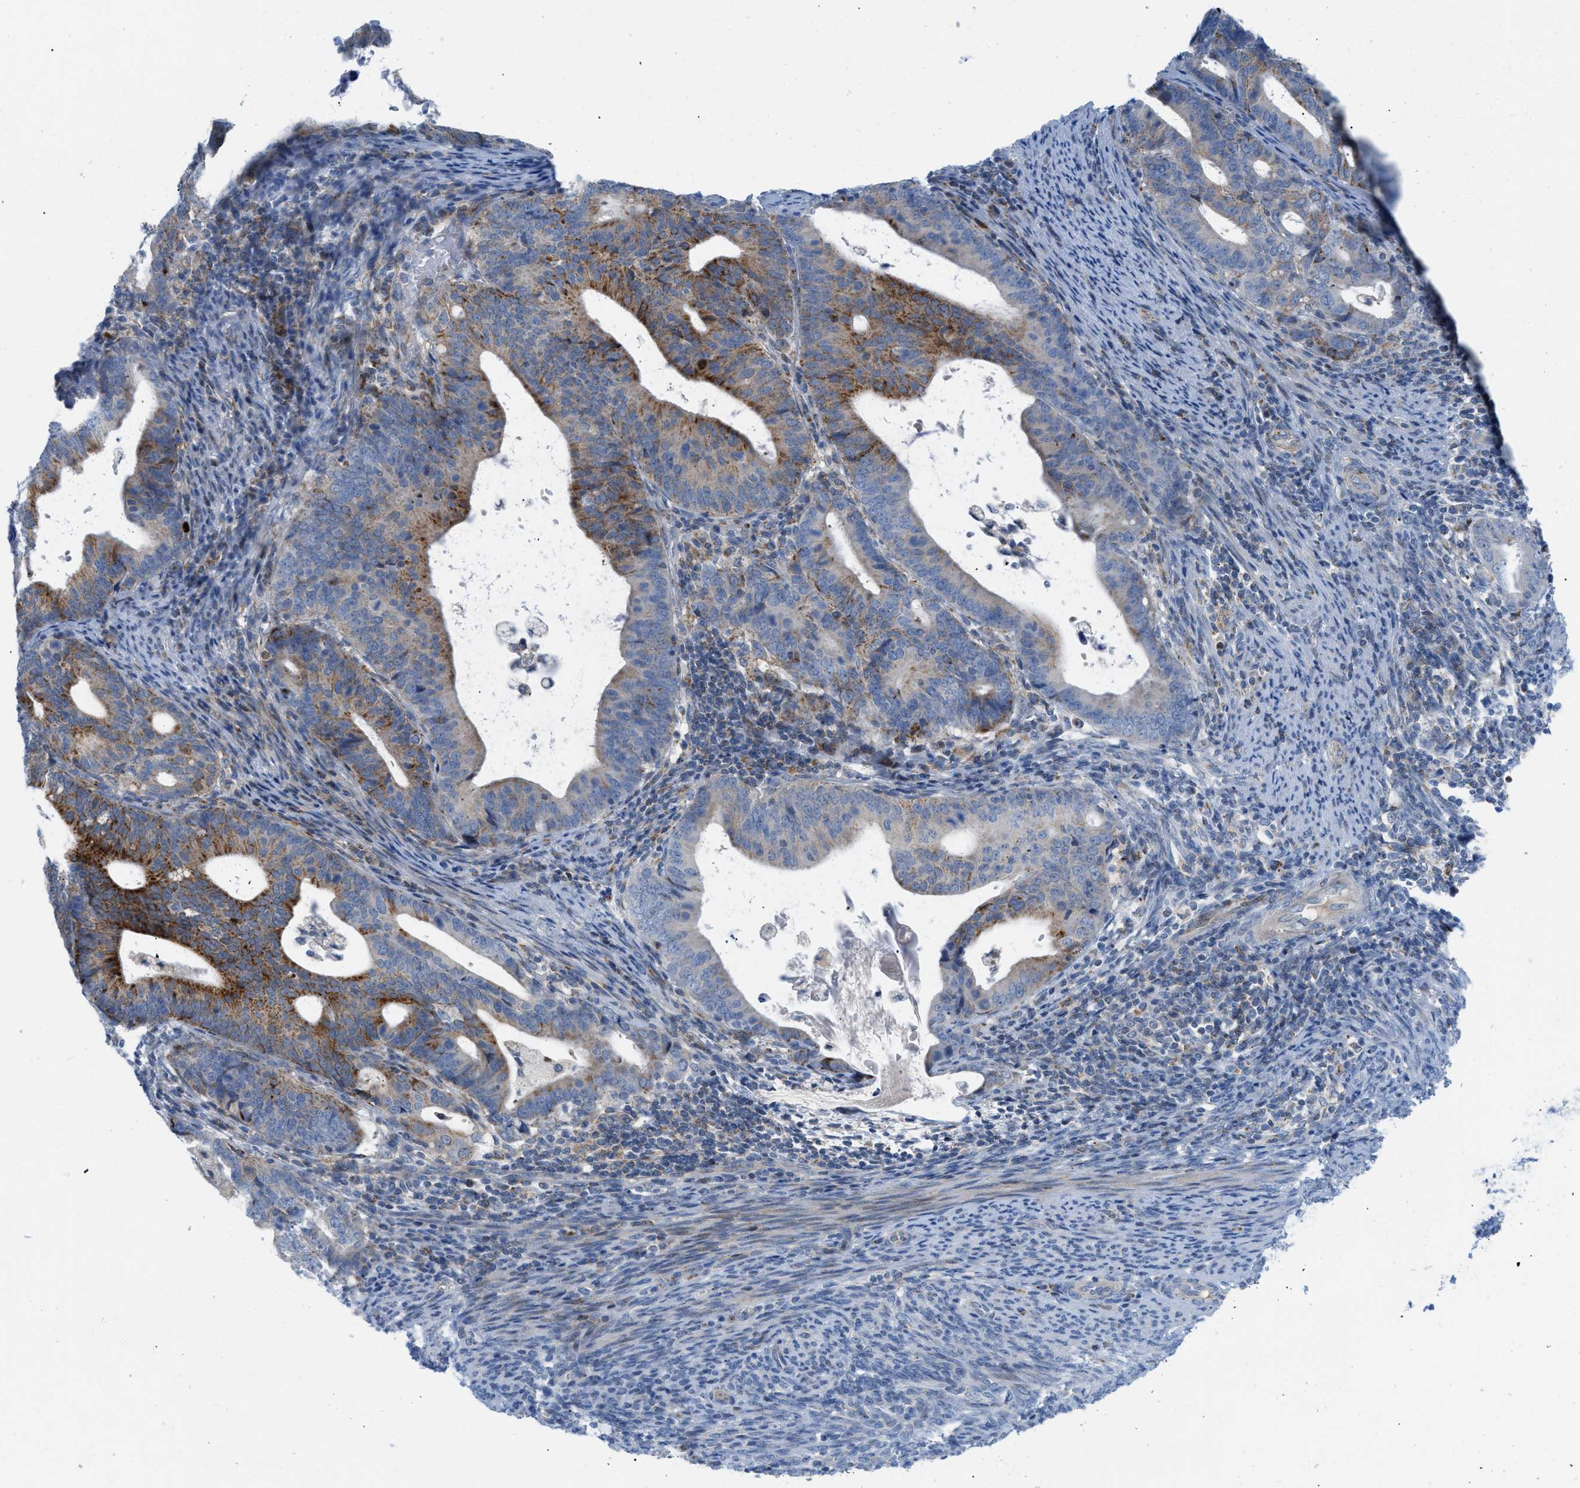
{"staining": {"intensity": "moderate", "quantity": "25%-75%", "location": "cytoplasmic/membranous"}, "tissue": "endometrial cancer", "cell_type": "Tumor cells", "image_type": "cancer", "snomed": [{"axis": "morphology", "description": "Adenocarcinoma, NOS"}, {"axis": "topography", "description": "Uterus"}], "caption": "Adenocarcinoma (endometrial) stained with DAB IHC reveals medium levels of moderate cytoplasmic/membranous expression in approximately 25%-75% of tumor cells.", "gene": "RBBP9", "patient": {"sex": "female", "age": 83}}